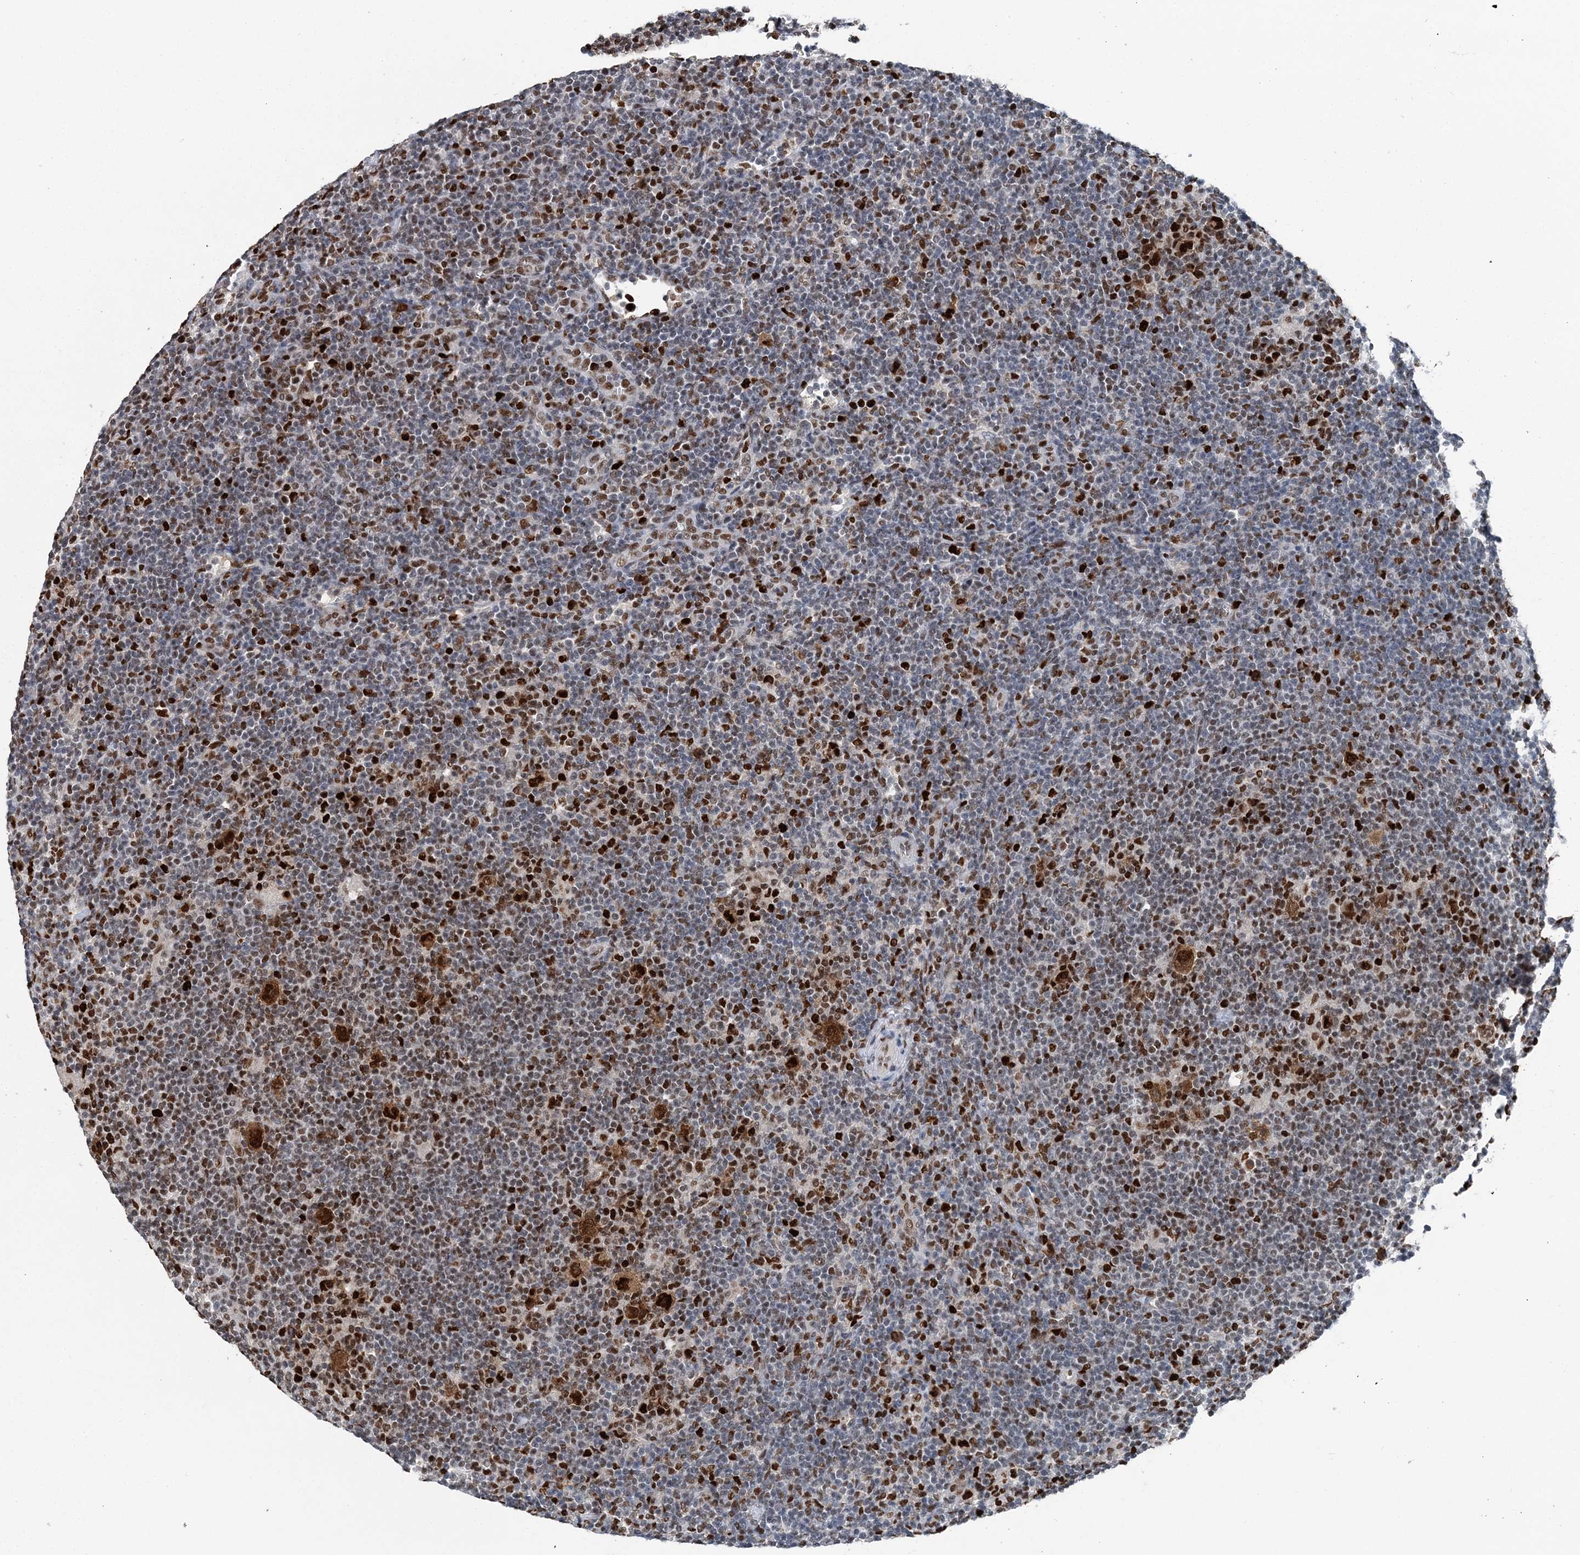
{"staining": {"intensity": "strong", "quantity": ">75%", "location": "nuclear"}, "tissue": "lymphoma", "cell_type": "Tumor cells", "image_type": "cancer", "snomed": [{"axis": "morphology", "description": "Hodgkin's disease, NOS"}, {"axis": "topography", "description": "Lymph node"}], "caption": "Immunohistochemical staining of human Hodgkin's disease shows high levels of strong nuclear protein positivity in about >75% of tumor cells. The protein is shown in brown color, while the nuclei are stained blue.", "gene": "HAT1", "patient": {"sex": "female", "age": 57}}